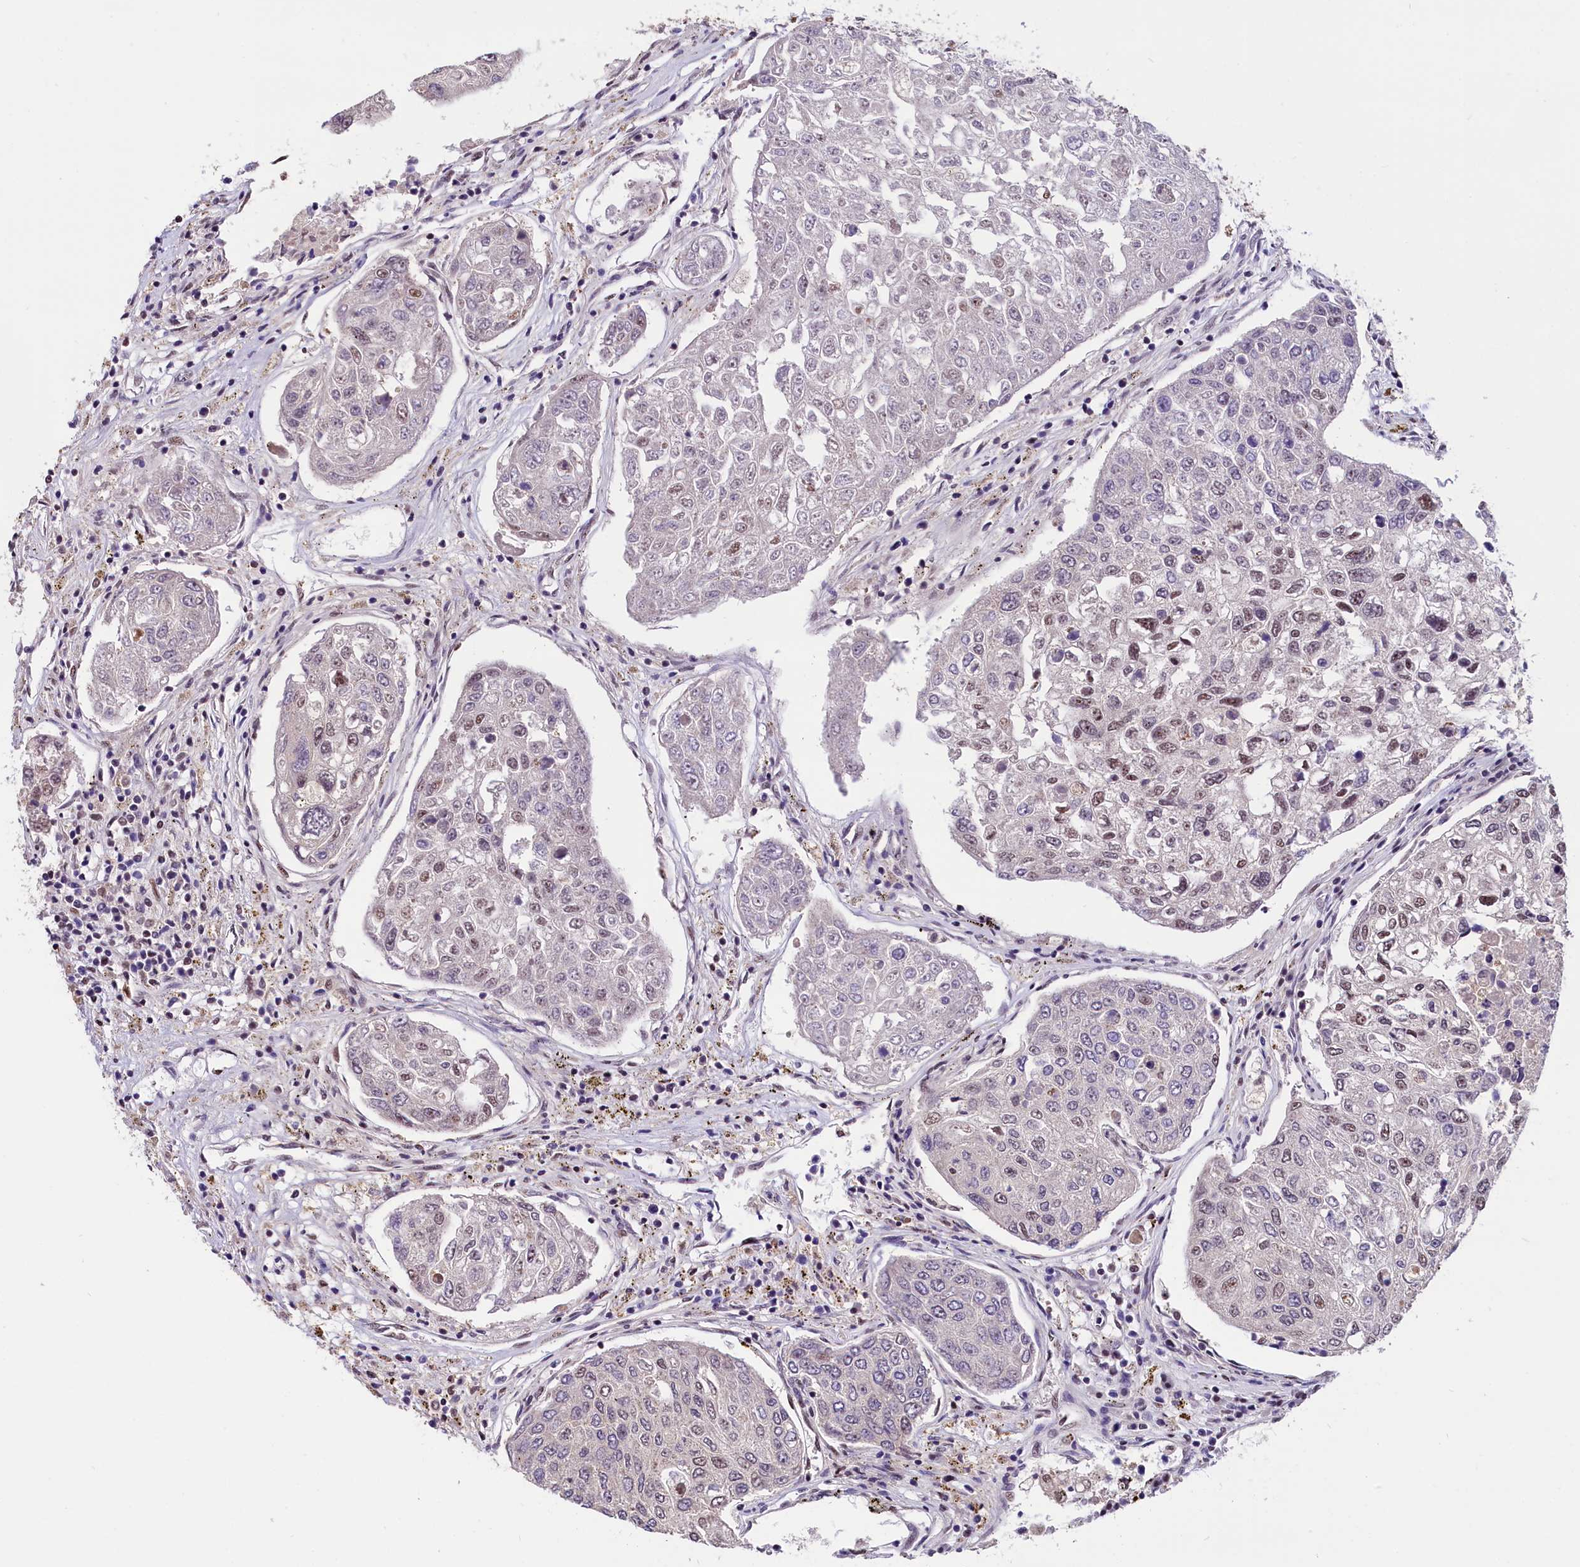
{"staining": {"intensity": "weak", "quantity": "25%-75%", "location": "nuclear"}, "tissue": "urothelial cancer", "cell_type": "Tumor cells", "image_type": "cancer", "snomed": [{"axis": "morphology", "description": "Urothelial carcinoma, High grade"}, {"axis": "topography", "description": "Lymph node"}, {"axis": "topography", "description": "Urinary bladder"}], "caption": "Urothelial cancer stained with IHC shows weak nuclear staining in about 25%-75% of tumor cells. The protein of interest is stained brown, and the nuclei are stained in blue (DAB (3,3'-diaminobenzidine) IHC with brightfield microscopy, high magnification).", "gene": "CDYL2", "patient": {"sex": "male", "age": 51}}